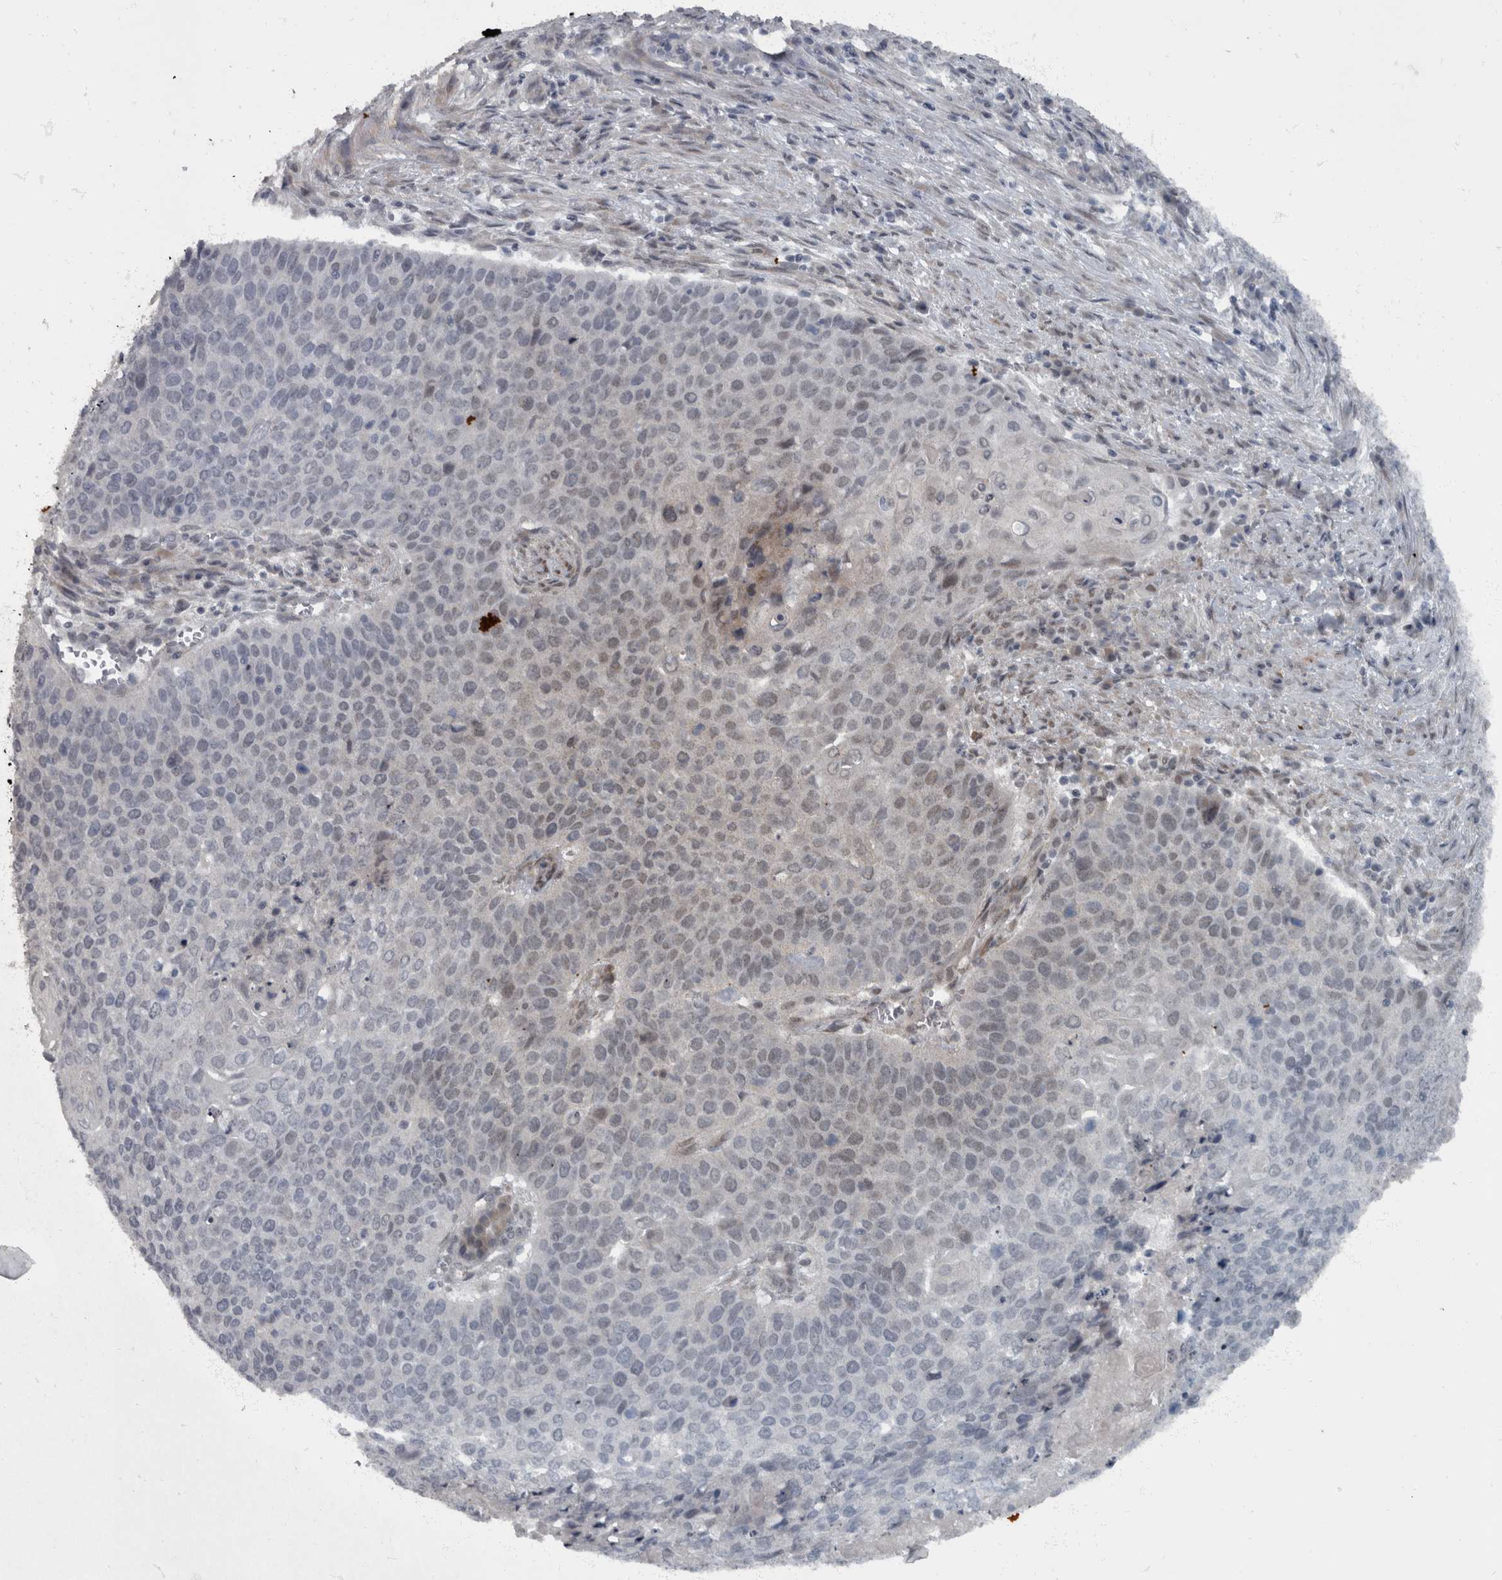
{"staining": {"intensity": "weak", "quantity": "<25%", "location": "nuclear"}, "tissue": "cervical cancer", "cell_type": "Tumor cells", "image_type": "cancer", "snomed": [{"axis": "morphology", "description": "Squamous cell carcinoma, NOS"}, {"axis": "topography", "description": "Cervix"}], "caption": "Immunohistochemical staining of cervical cancer exhibits no significant positivity in tumor cells.", "gene": "WDR33", "patient": {"sex": "female", "age": 39}}